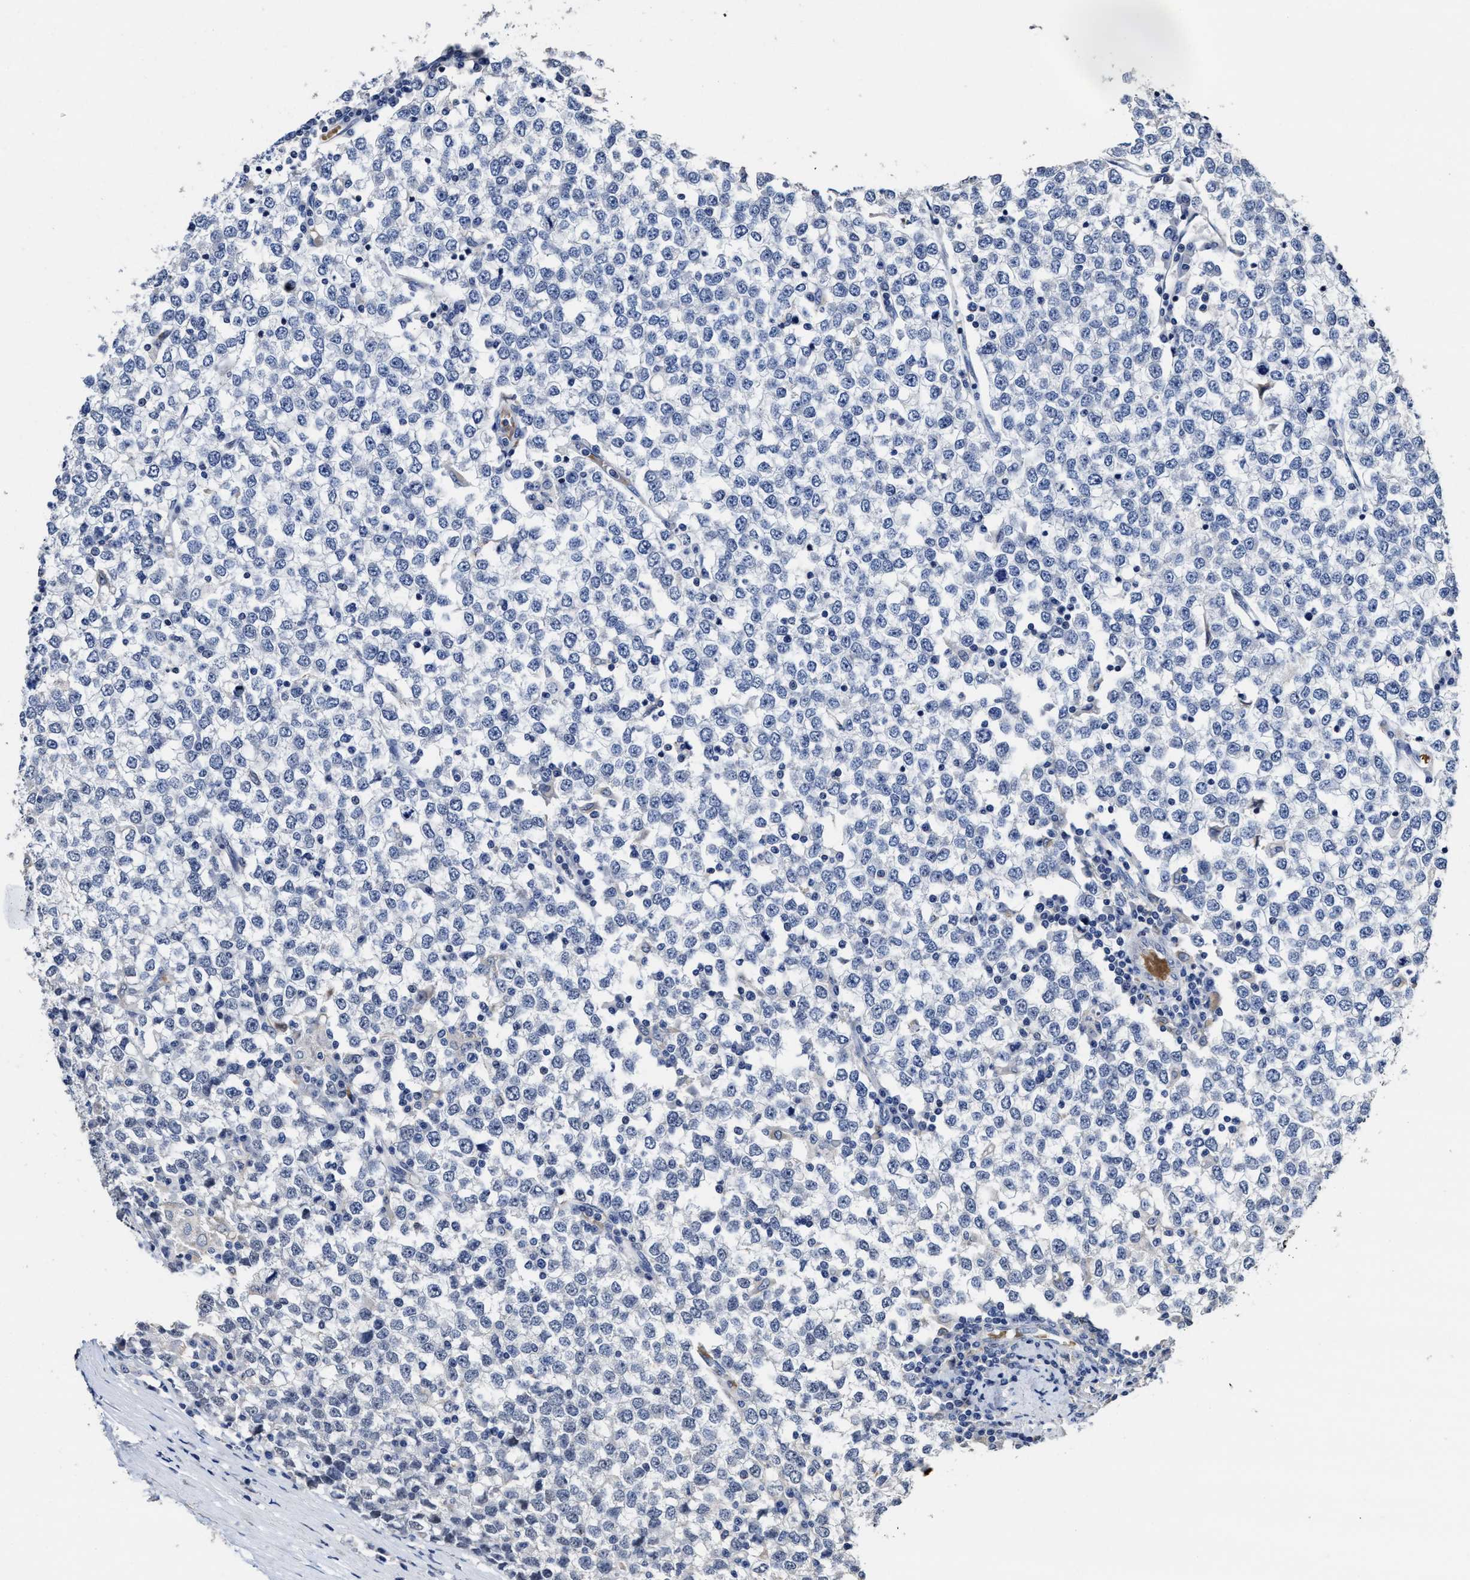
{"staining": {"intensity": "negative", "quantity": "none", "location": "none"}, "tissue": "testis cancer", "cell_type": "Tumor cells", "image_type": "cancer", "snomed": [{"axis": "morphology", "description": "Seminoma, NOS"}, {"axis": "topography", "description": "Testis"}], "caption": "This is a photomicrograph of immunohistochemistry (IHC) staining of seminoma (testis), which shows no positivity in tumor cells.", "gene": "ZFAT", "patient": {"sex": "male", "age": 65}}